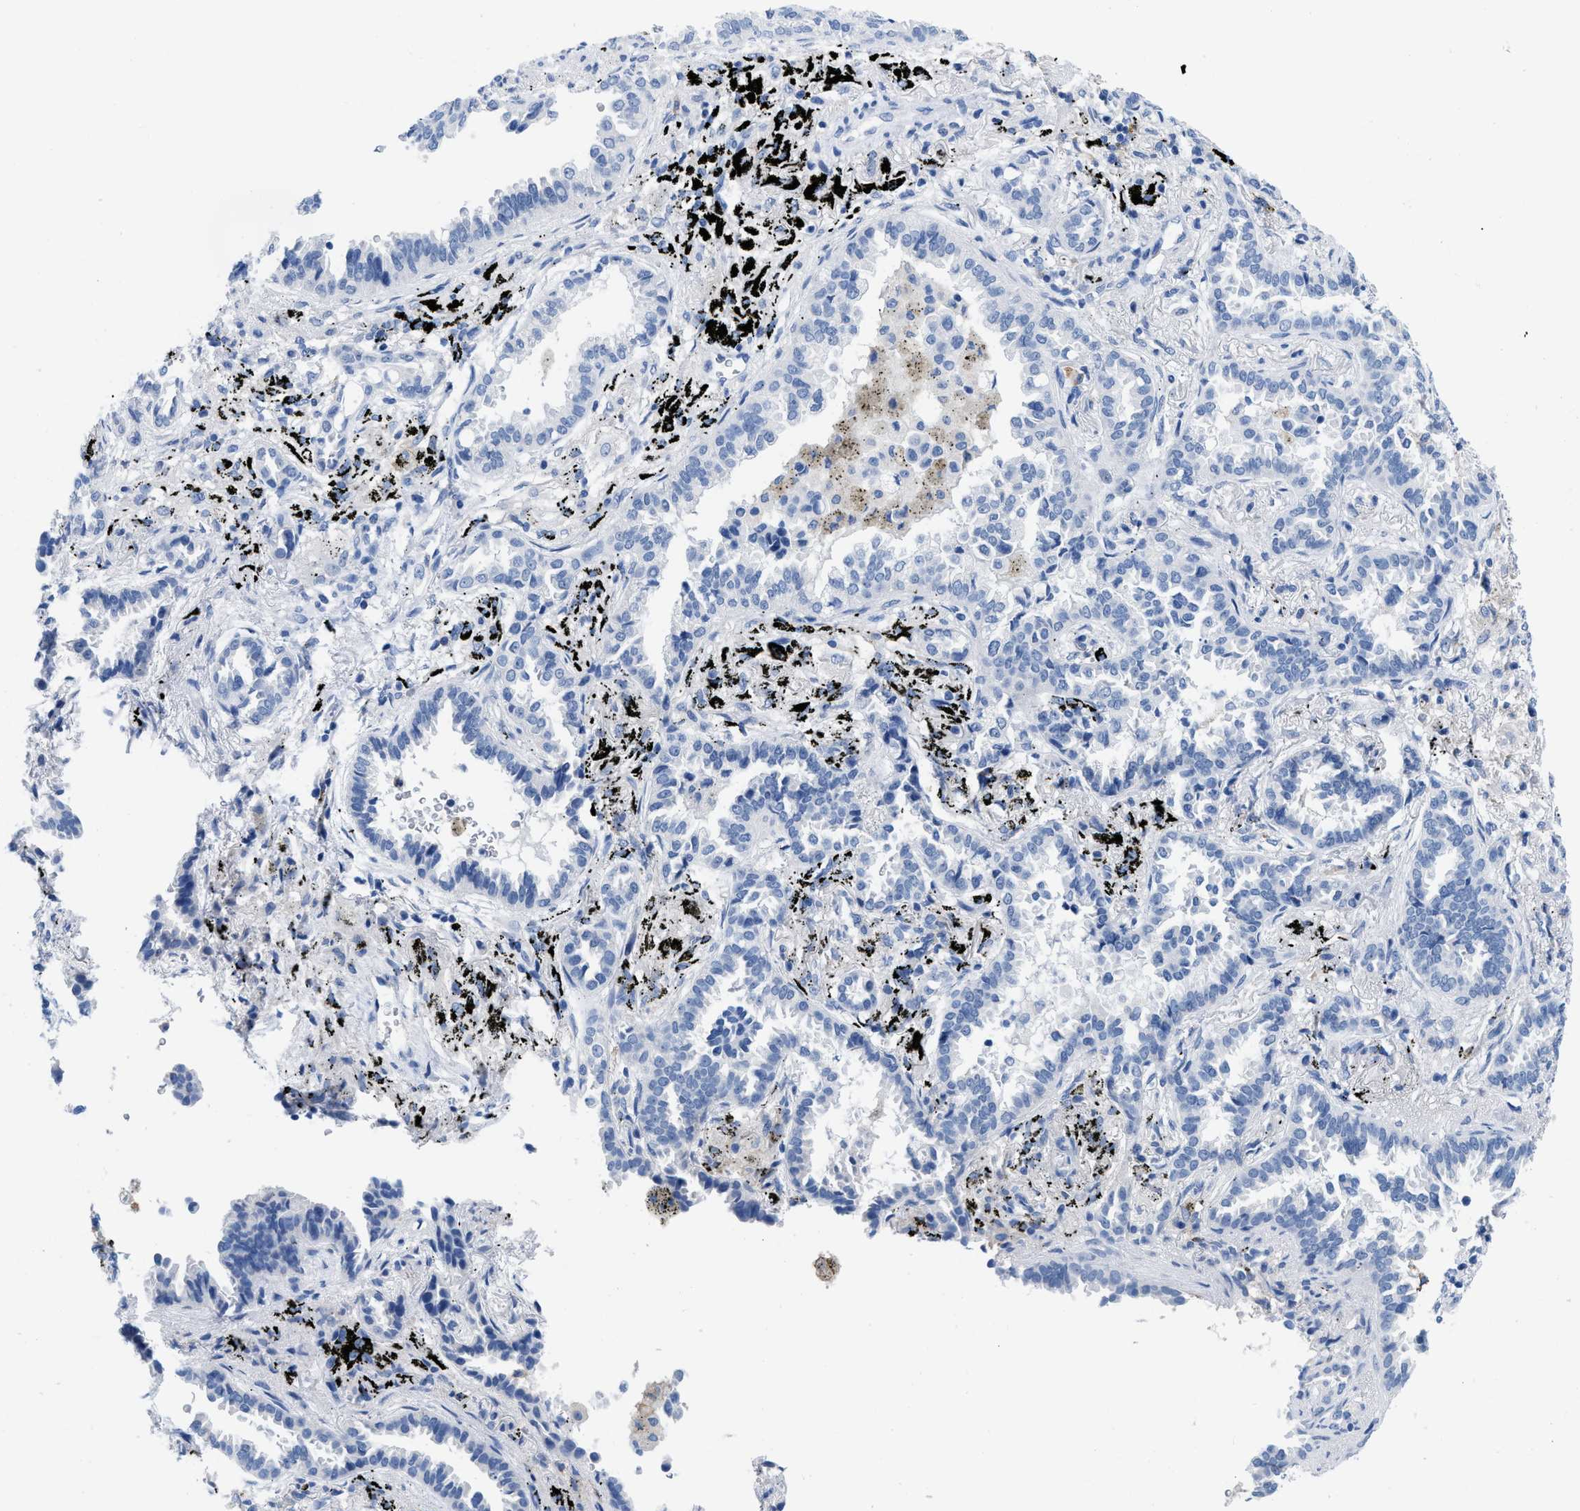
{"staining": {"intensity": "negative", "quantity": "none", "location": "none"}, "tissue": "lung cancer", "cell_type": "Tumor cells", "image_type": "cancer", "snomed": [{"axis": "morphology", "description": "Normal tissue, NOS"}, {"axis": "morphology", "description": "Adenocarcinoma, NOS"}, {"axis": "topography", "description": "Lung"}], "caption": "Histopathology image shows no protein staining in tumor cells of lung cancer (adenocarcinoma) tissue. (DAB (3,3'-diaminobenzidine) IHC, high magnification).", "gene": "CR1", "patient": {"sex": "male", "age": 59}}